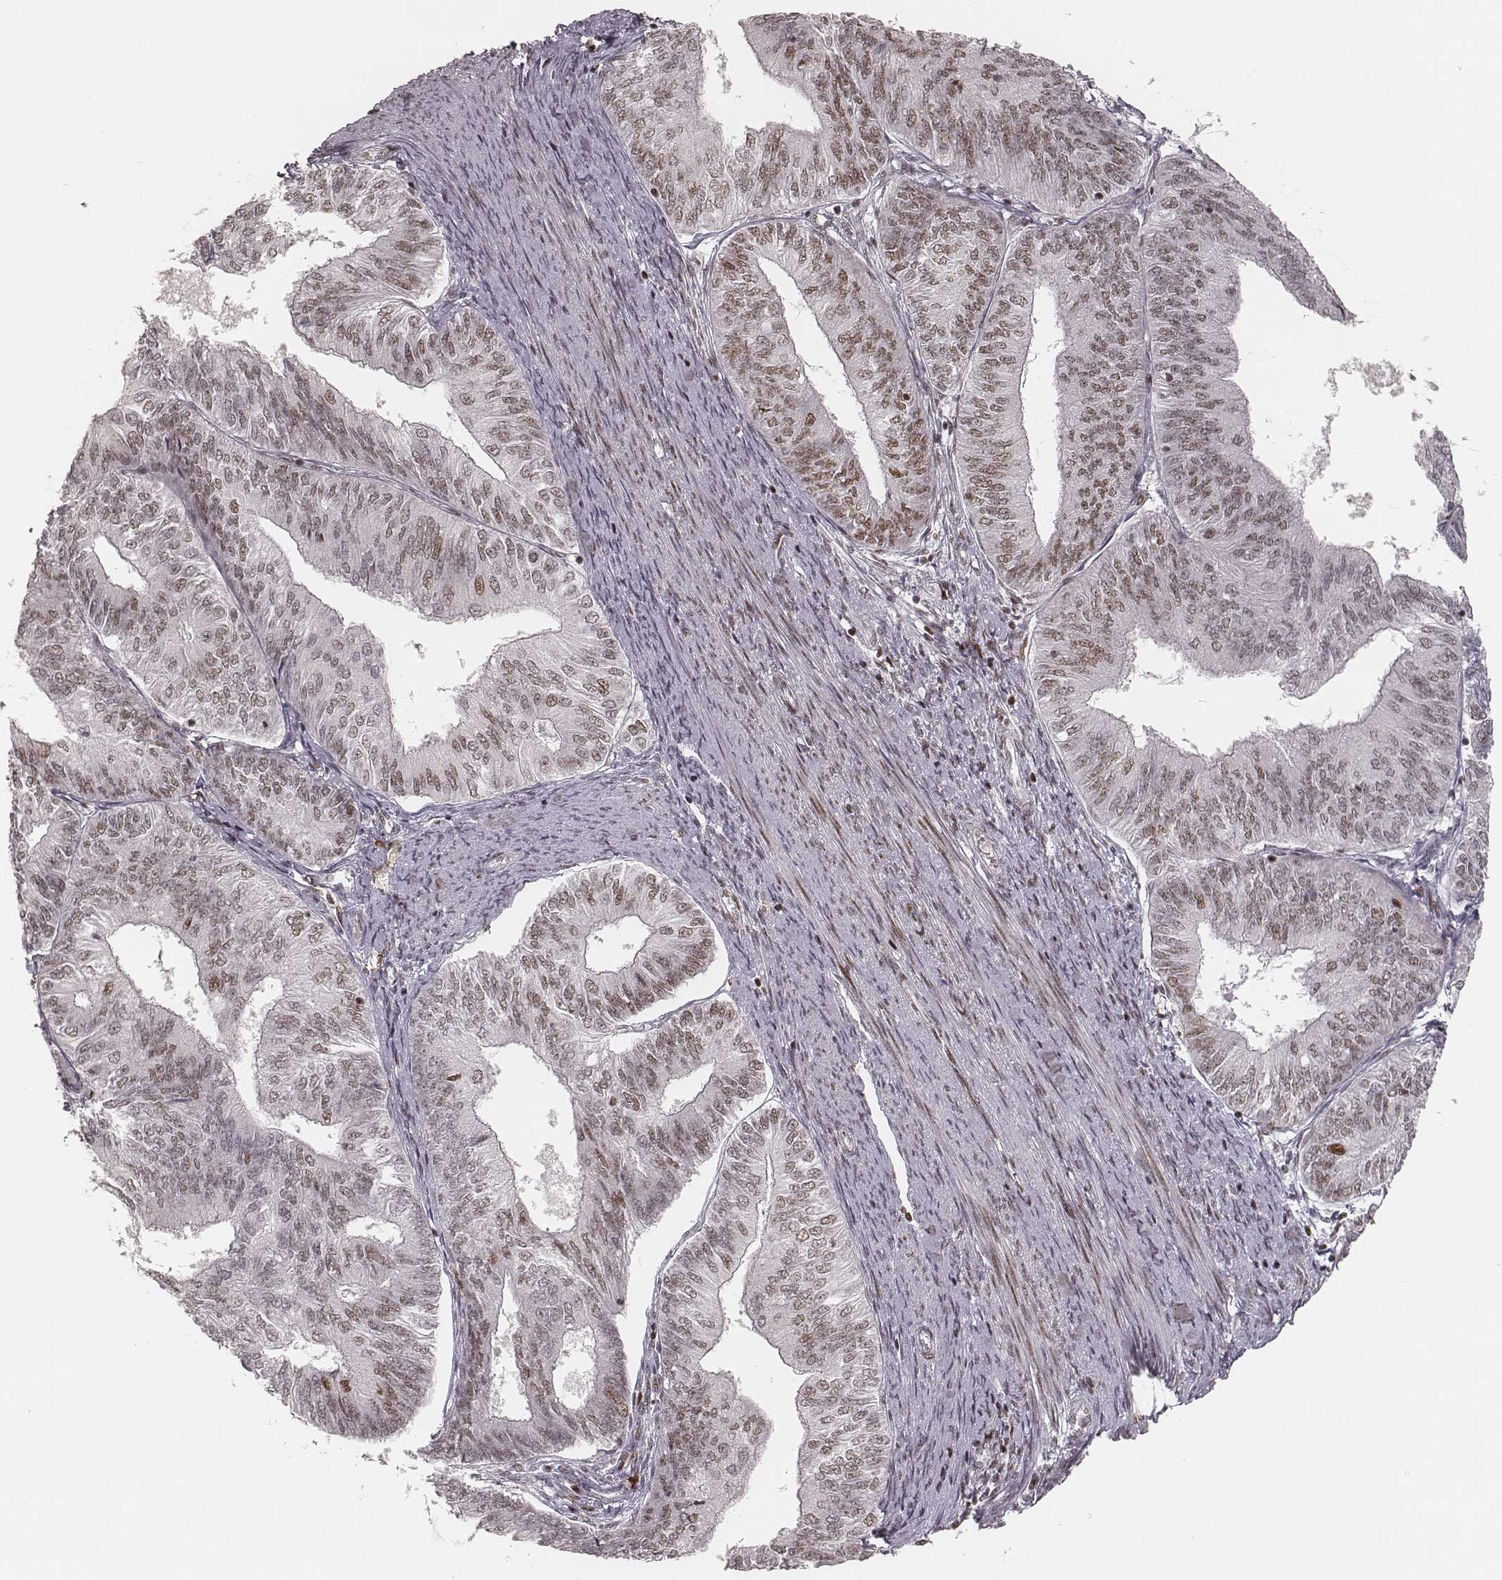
{"staining": {"intensity": "moderate", "quantity": ">75%", "location": "nuclear"}, "tissue": "endometrial cancer", "cell_type": "Tumor cells", "image_type": "cancer", "snomed": [{"axis": "morphology", "description": "Adenocarcinoma, NOS"}, {"axis": "topography", "description": "Endometrium"}], "caption": "Immunohistochemical staining of endometrial cancer (adenocarcinoma) displays medium levels of moderate nuclear protein staining in about >75% of tumor cells.", "gene": "HNRNPC", "patient": {"sex": "female", "age": 58}}